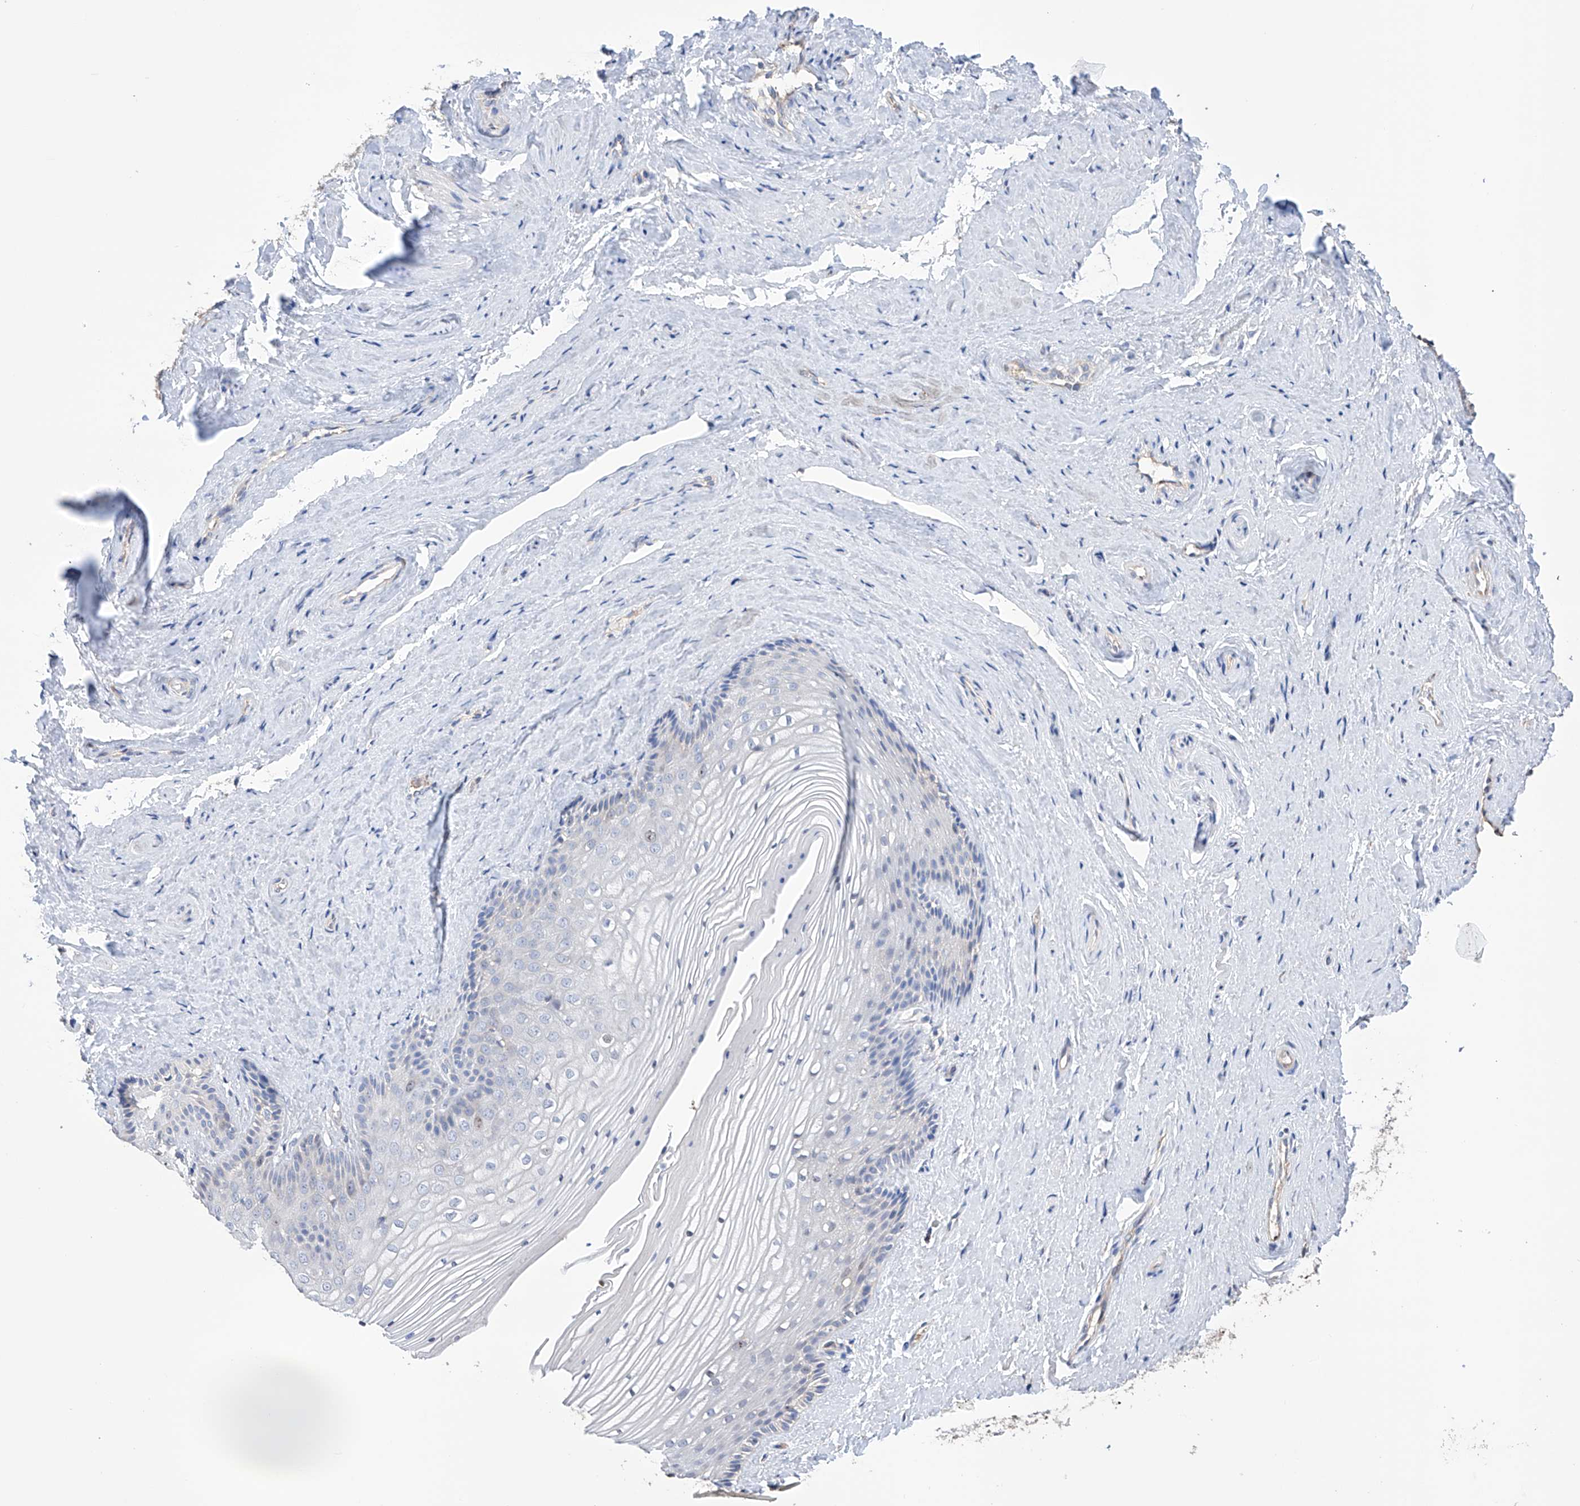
{"staining": {"intensity": "negative", "quantity": "none", "location": "none"}, "tissue": "vagina", "cell_type": "Squamous epithelial cells", "image_type": "normal", "snomed": [{"axis": "morphology", "description": "Normal tissue, NOS"}, {"axis": "topography", "description": "Vagina"}, {"axis": "topography", "description": "Cervix"}], "caption": "IHC histopathology image of benign vagina: human vagina stained with DAB (3,3'-diaminobenzidine) demonstrates no significant protein positivity in squamous epithelial cells.", "gene": "AFG1L", "patient": {"sex": "female", "age": 40}}